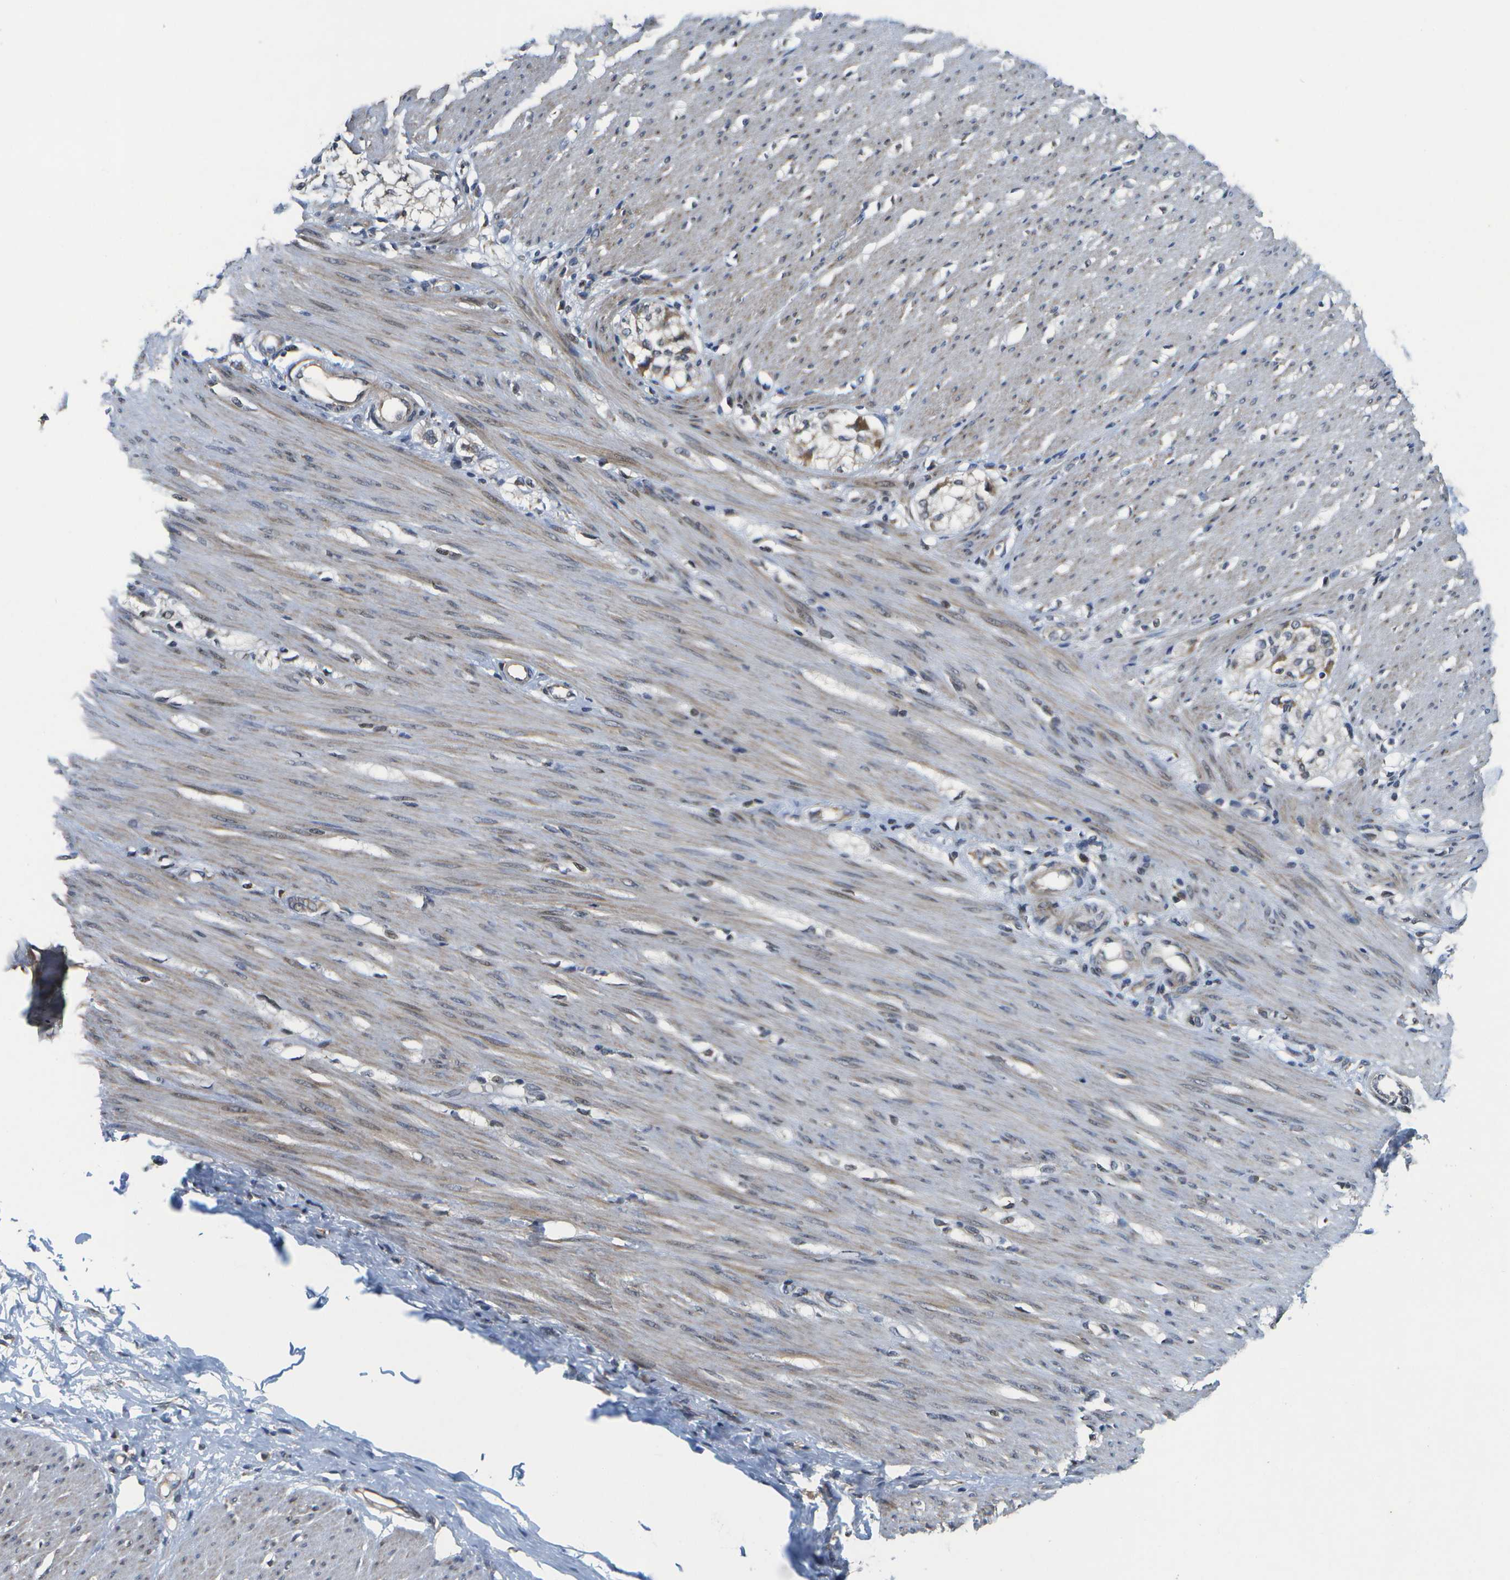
{"staining": {"intensity": "negative", "quantity": "none", "location": "none"}, "tissue": "adipose tissue", "cell_type": "Adipocytes", "image_type": "normal", "snomed": [{"axis": "morphology", "description": "Normal tissue, NOS"}, {"axis": "morphology", "description": "Adenocarcinoma, NOS"}, {"axis": "topography", "description": "Colon"}, {"axis": "topography", "description": "Peripheral nerve tissue"}], "caption": "Protein analysis of benign adipose tissue exhibits no significant positivity in adipocytes.", "gene": "HADHA", "patient": {"sex": "male", "age": 14}}